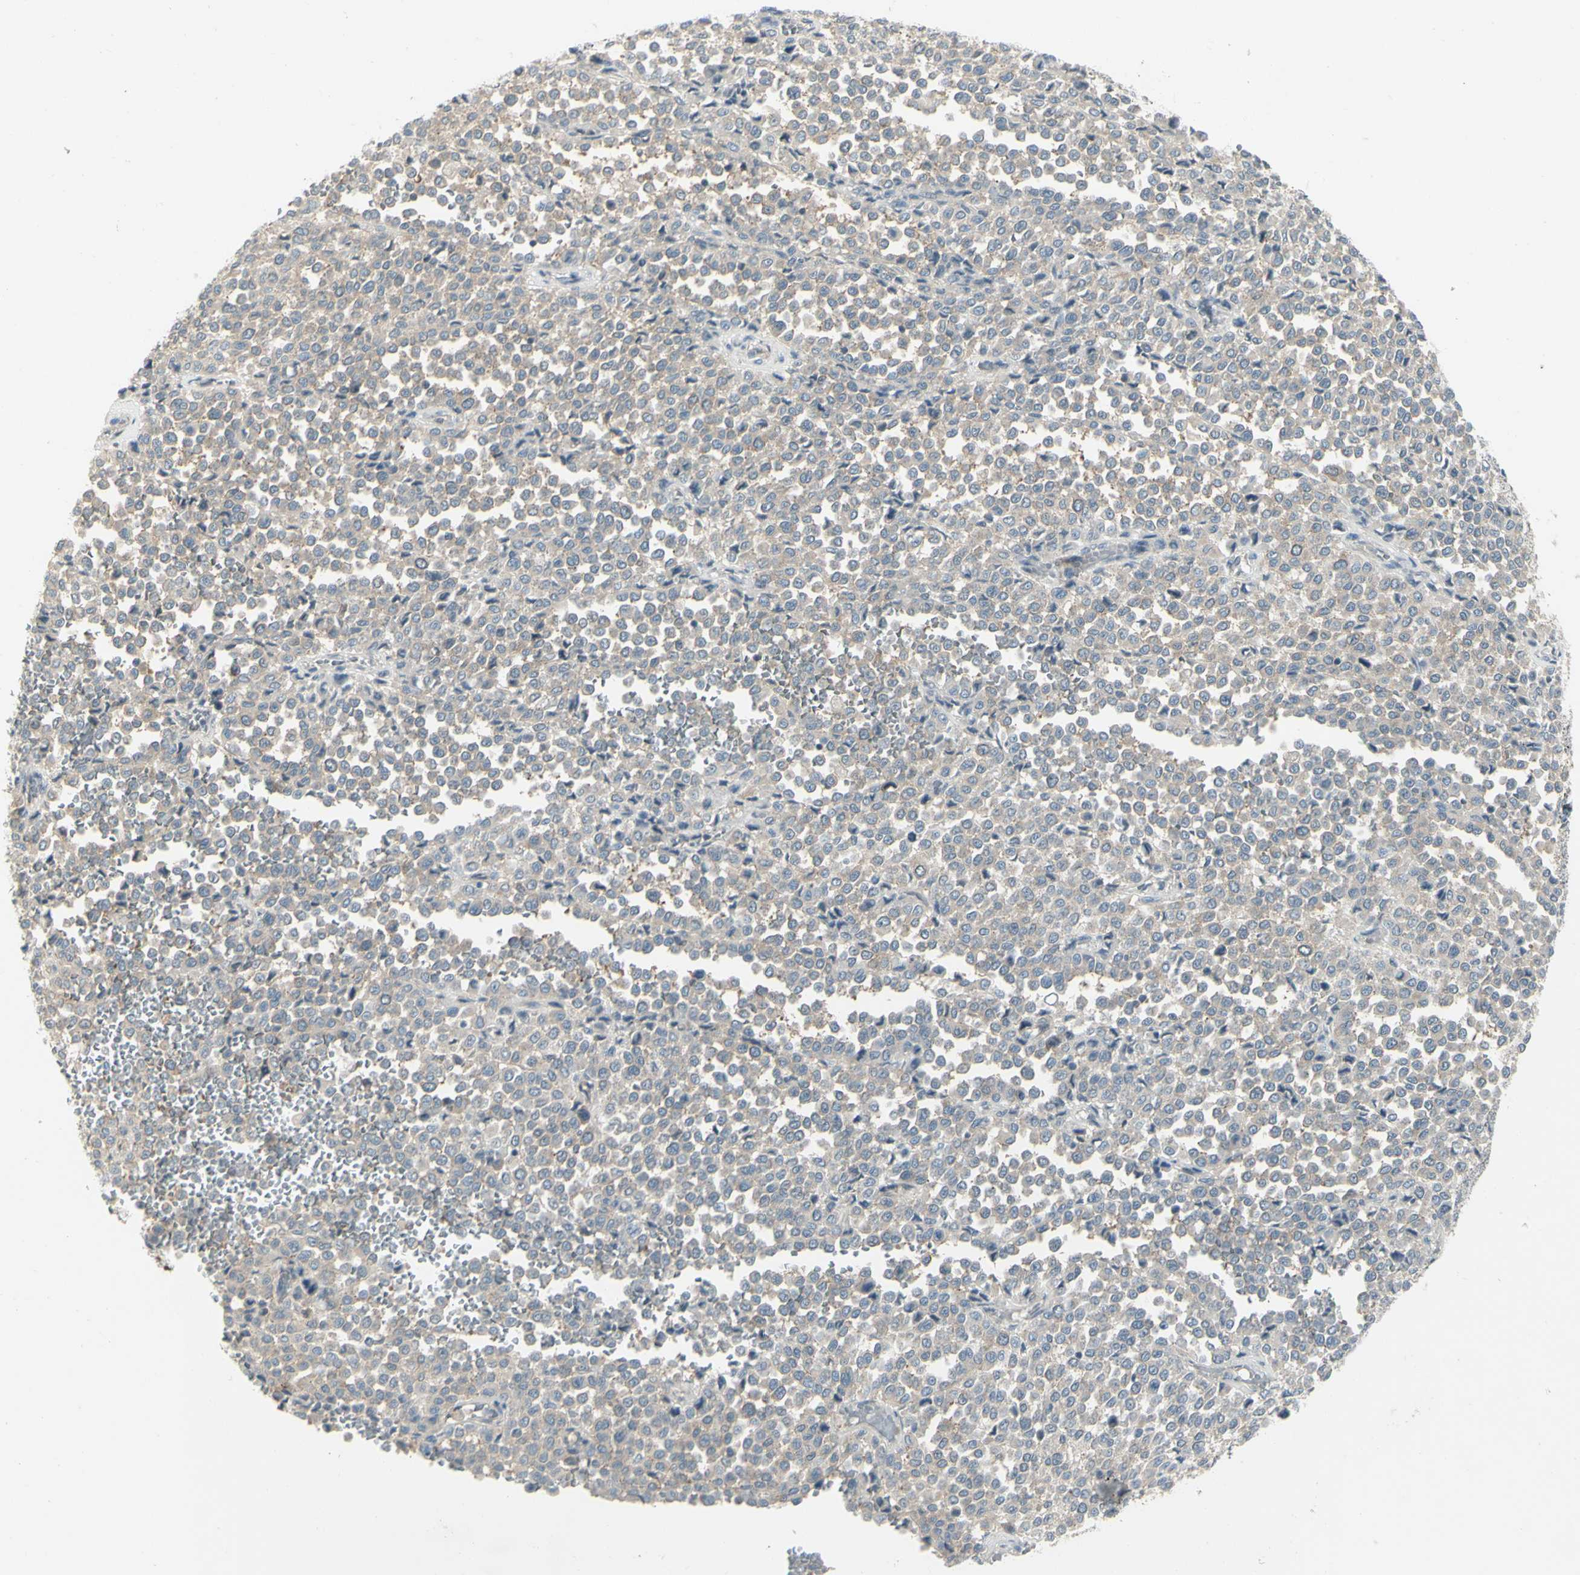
{"staining": {"intensity": "weak", "quantity": ">75%", "location": "cytoplasmic/membranous"}, "tissue": "melanoma", "cell_type": "Tumor cells", "image_type": "cancer", "snomed": [{"axis": "morphology", "description": "Malignant melanoma, Metastatic site"}, {"axis": "topography", "description": "Pancreas"}], "caption": "IHC of malignant melanoma (metastatic site) exhibits low levels of weak cytoplasmic/membranous expression in about >75% of tumor cells. The protein is shown in brown color, while the nuclei are stained blue.", "gene": "CCNB2", "patient": {"sex": "female", "age": 30}}